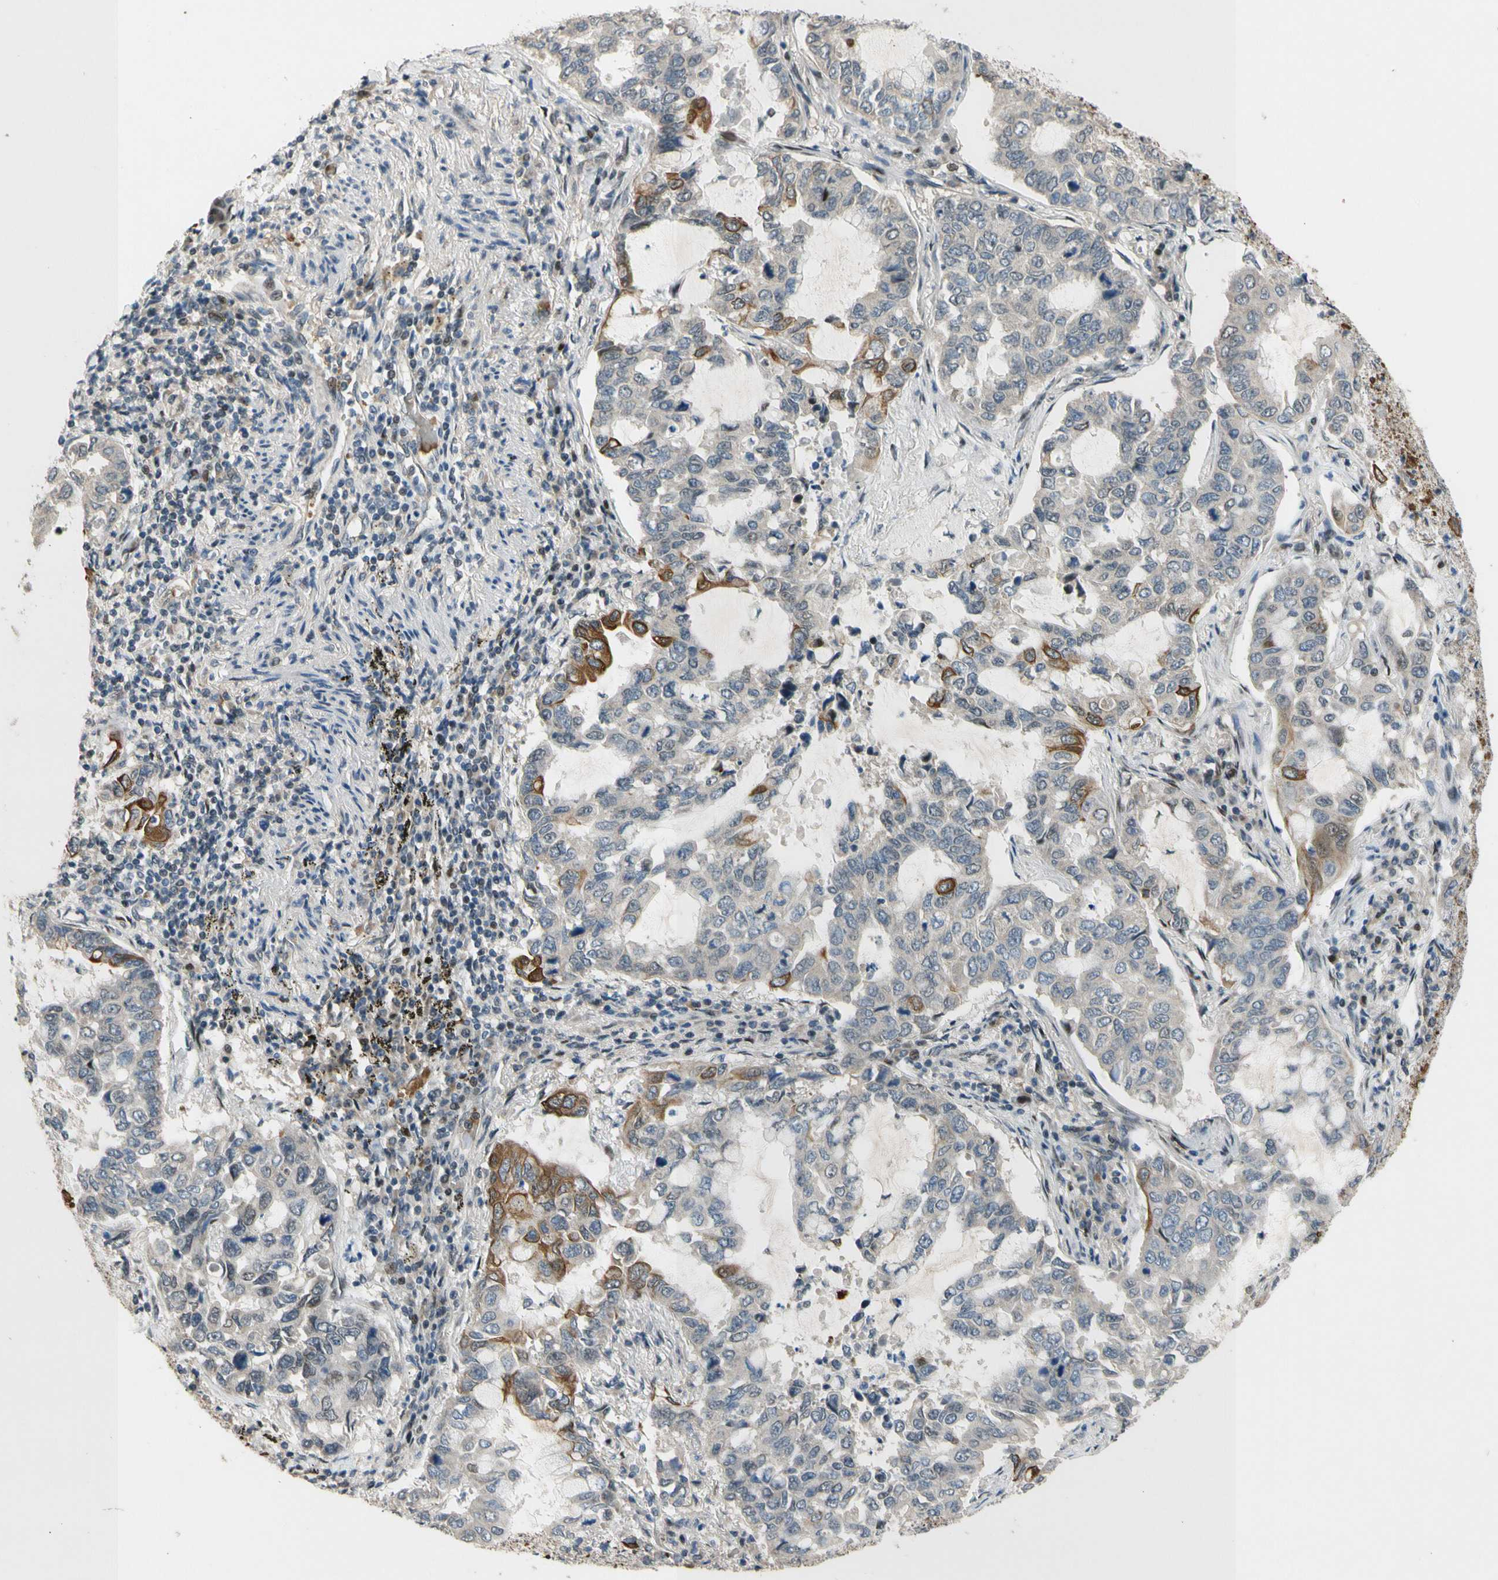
{"staining": {"intensity": "moderate", "quantity": "<25%", "location": "cytoplasmic/membranous,nuclear"}, "tissue": "lung cancer", "cell_type": "Tumor cells", "image_type": "cancer", "snomed": [{"axis": "morphology", "description": "Adenocarcinoma, NOS"}, {"axis": "topography", "description": "Lung"}], "caption": "Tumor cells demonstrate low levels of moderate cytoplasmic/membranous and nuclear expression in approximately <25% of cells in human adenocarcinoma (lung).", "gene": "ZNF184", "patient": {"sex": "male", "age": 64}}